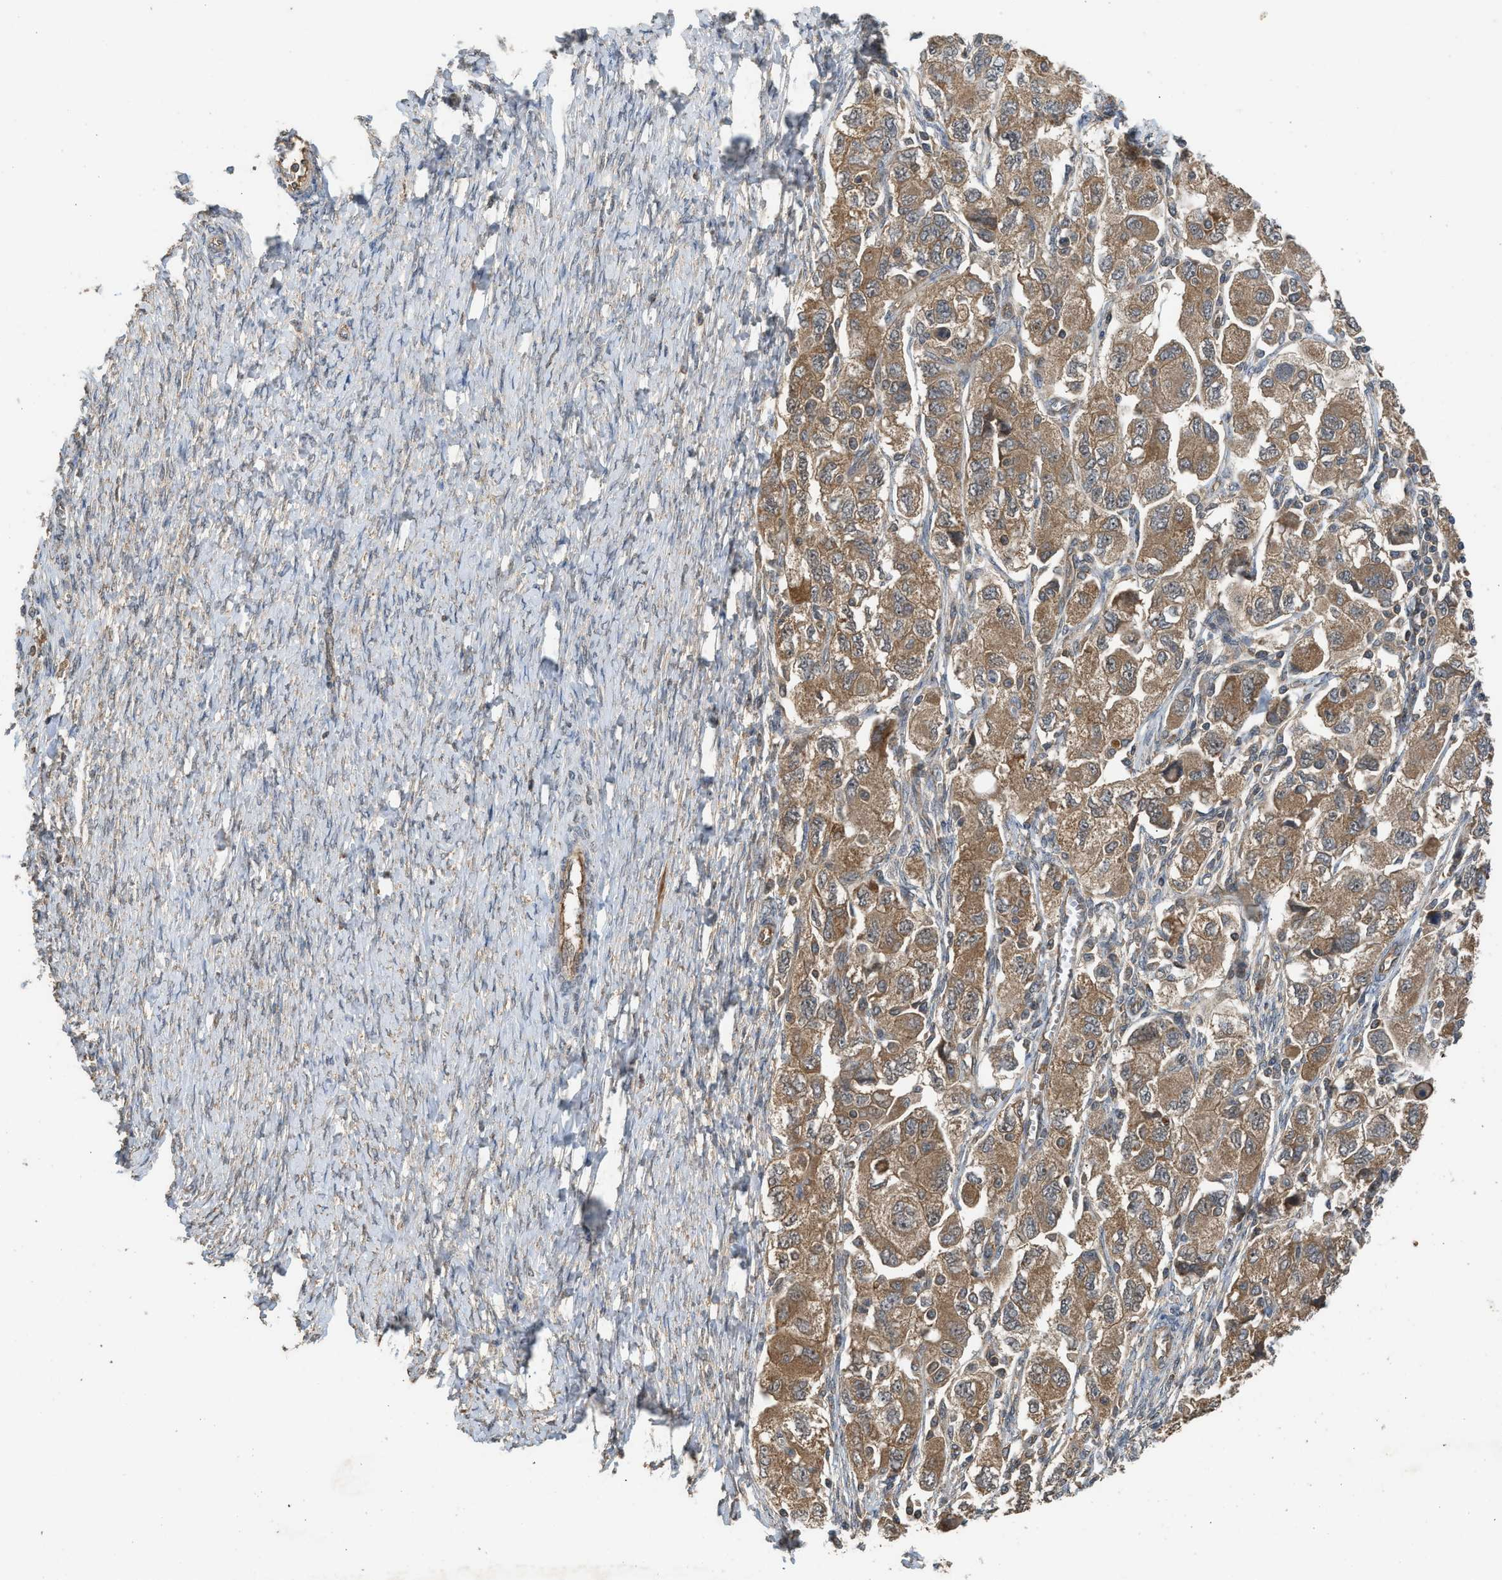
{"staining": {"intensity": "moderate", "quantity": ">75%", "location": "cytoplasmic/membranous"}, "tissue": "ovarian cancer", "cell_type": "Tumor cells", "image_type": "cancer", "snomed": [{"axis": "morphology", "description": "Carcinoma, NOS"}, {"axis": "morphology", "description": "Cystadenocarcinoma, serous, NOS"}, {"axis": "topography", "description": "Ovary"}], "caption": "High-magnification brightfield microscopy of ovarian cancer (serous cystadenocarcinoma) stained with DAB (brown) and counterstained with hematoxylin (blue). tumor cells exhibit moderate cytoplasmic/membranous staining is present in about>75% of cells. (Stains: DAB in brown, nuclei in blue, Microscopy: brightfield microscopy at high magnification).", "gene": "HIP1R", "patient": {"sex": "female", "age": 69}}